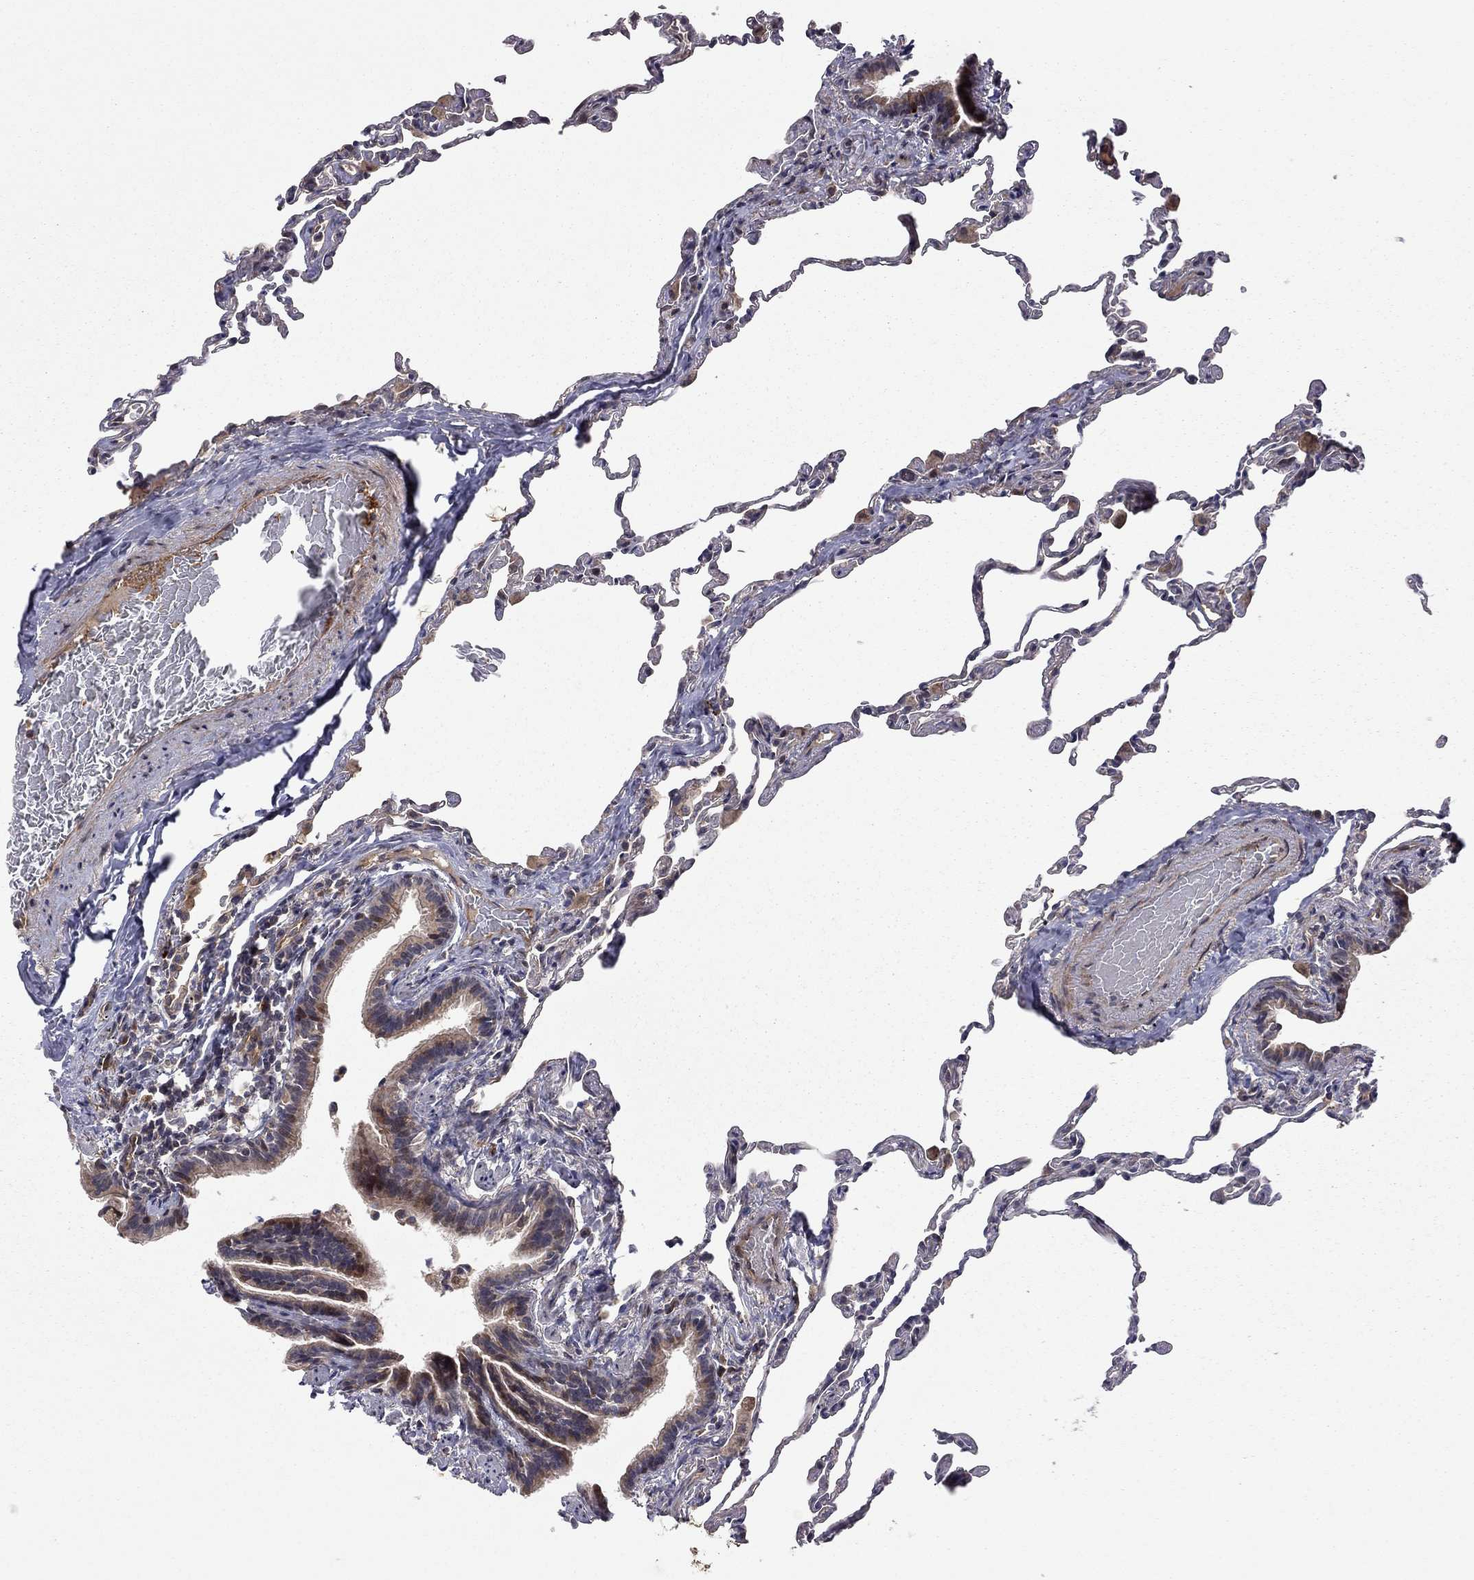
{"staining": {"intensity": "weak", "quantity": "25%-75%", "location": "cytoplasmic/membranous"}, "tissue": "lung", "cell_type": "Alveolar cells", "image_type": "normal", "snomed": [{"axis": "morphology", "description": "Normal tissue, NOS"}, {"axis": "topography", "description": "Lung"}], "caption": "This is a photomicrograph of immunohistochemistry staining of normal lung, which shows weak positivity in the cytoplasmic/membranous of alveolar cells.", "gene": "EXOC3L2", "patient": {"sex": "female", "age": 57}}